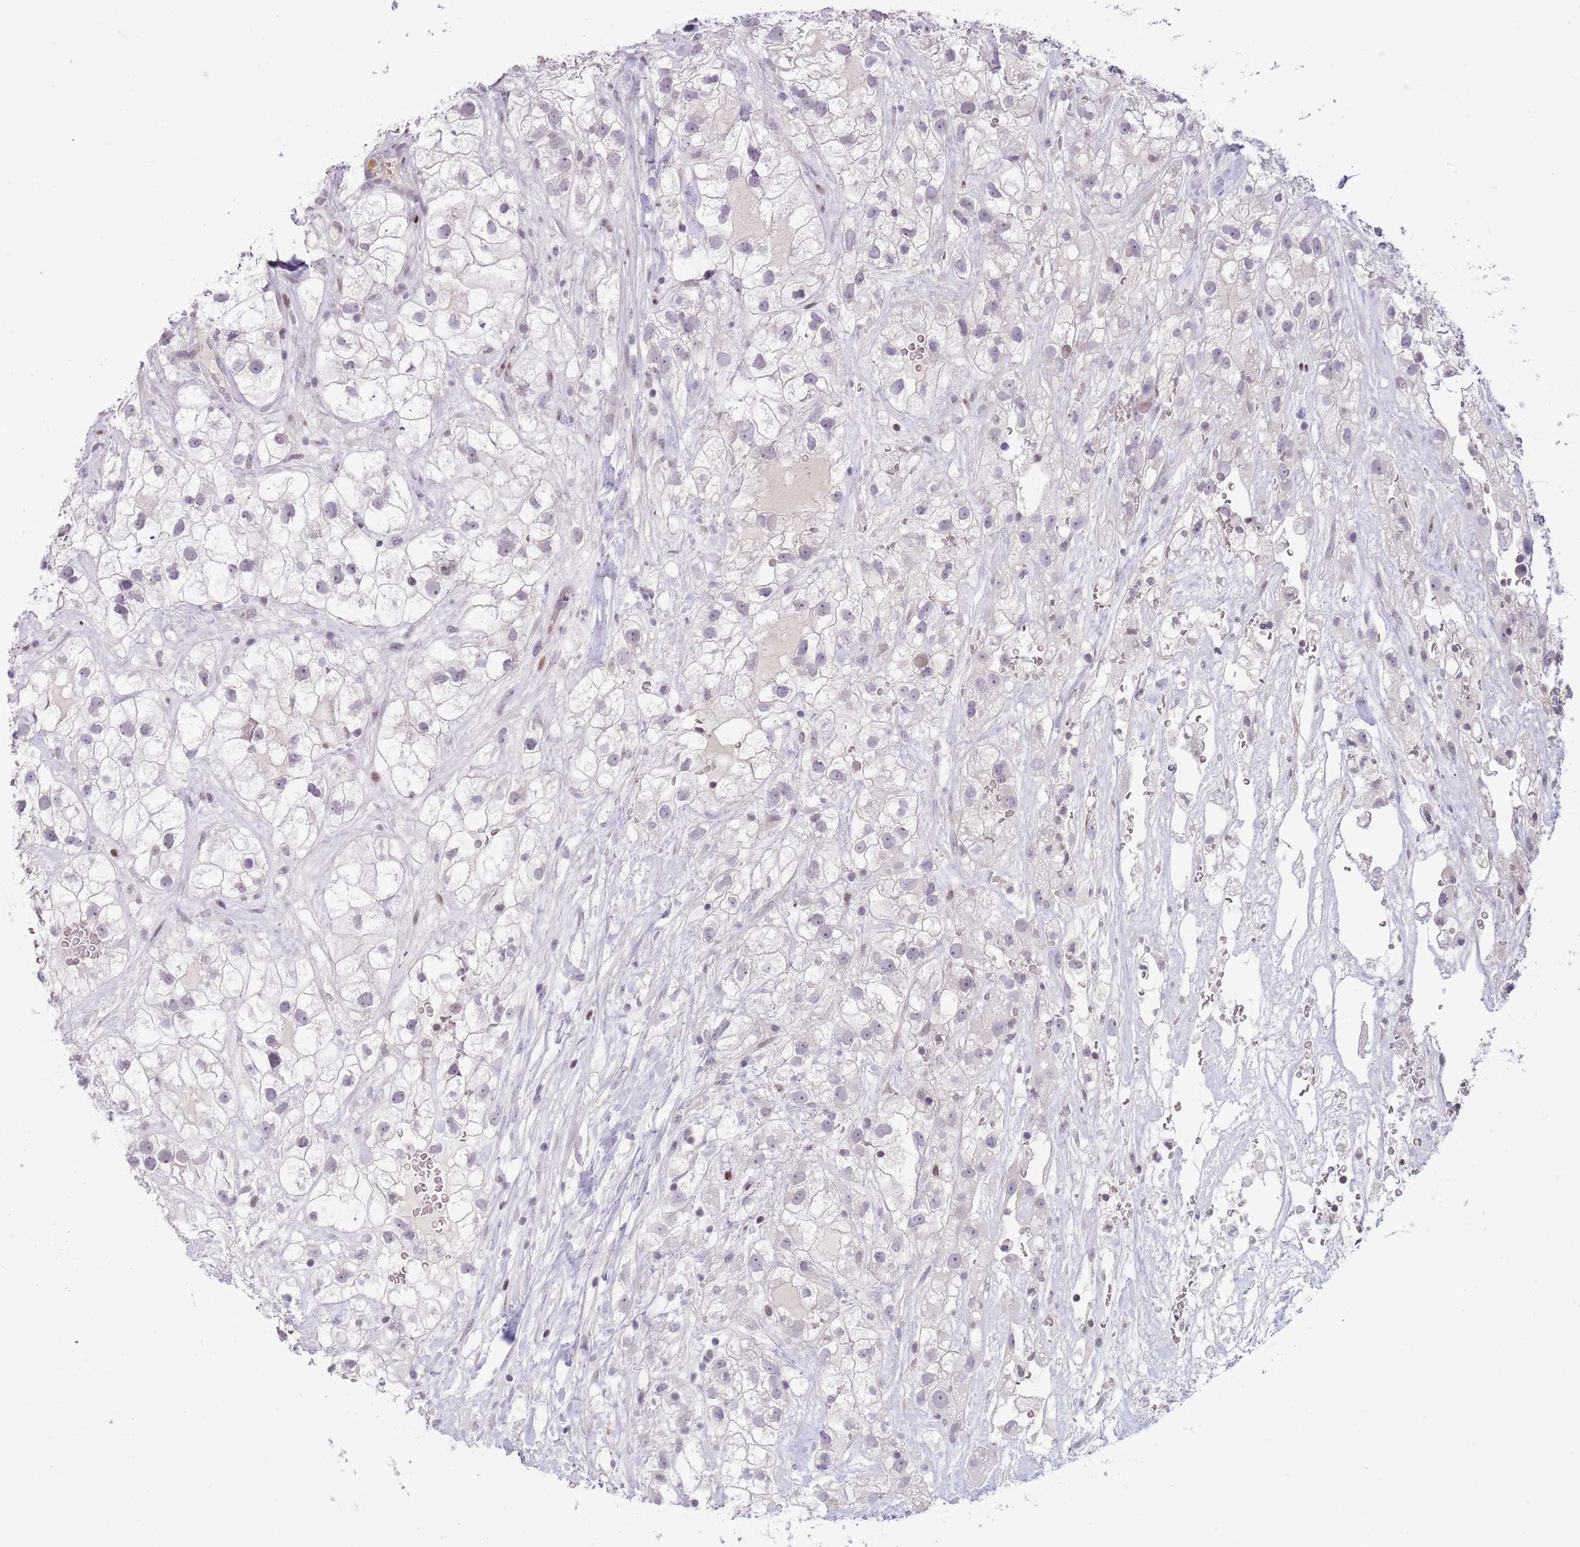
{"staining": {"intensity": "negative", "quantity": "none", "location": "none"}, "tissue": "renal cancer", "cell_type": "Tumor cells", "image_type": "cancer", "snomed": [{"axis": "morphology", "description": "Adenocarcinoma, NOS"}, {"axis": "topography", "description": "Kidney"}], "caption": "Immunohistochemistry (IHC) micrograph of renal adenocarcinoma stained for a protein (brown), which demonstrates no expression in tumor cells.", "gene": "MFSD10", "patient": {"sex": "male", "age": 59}}